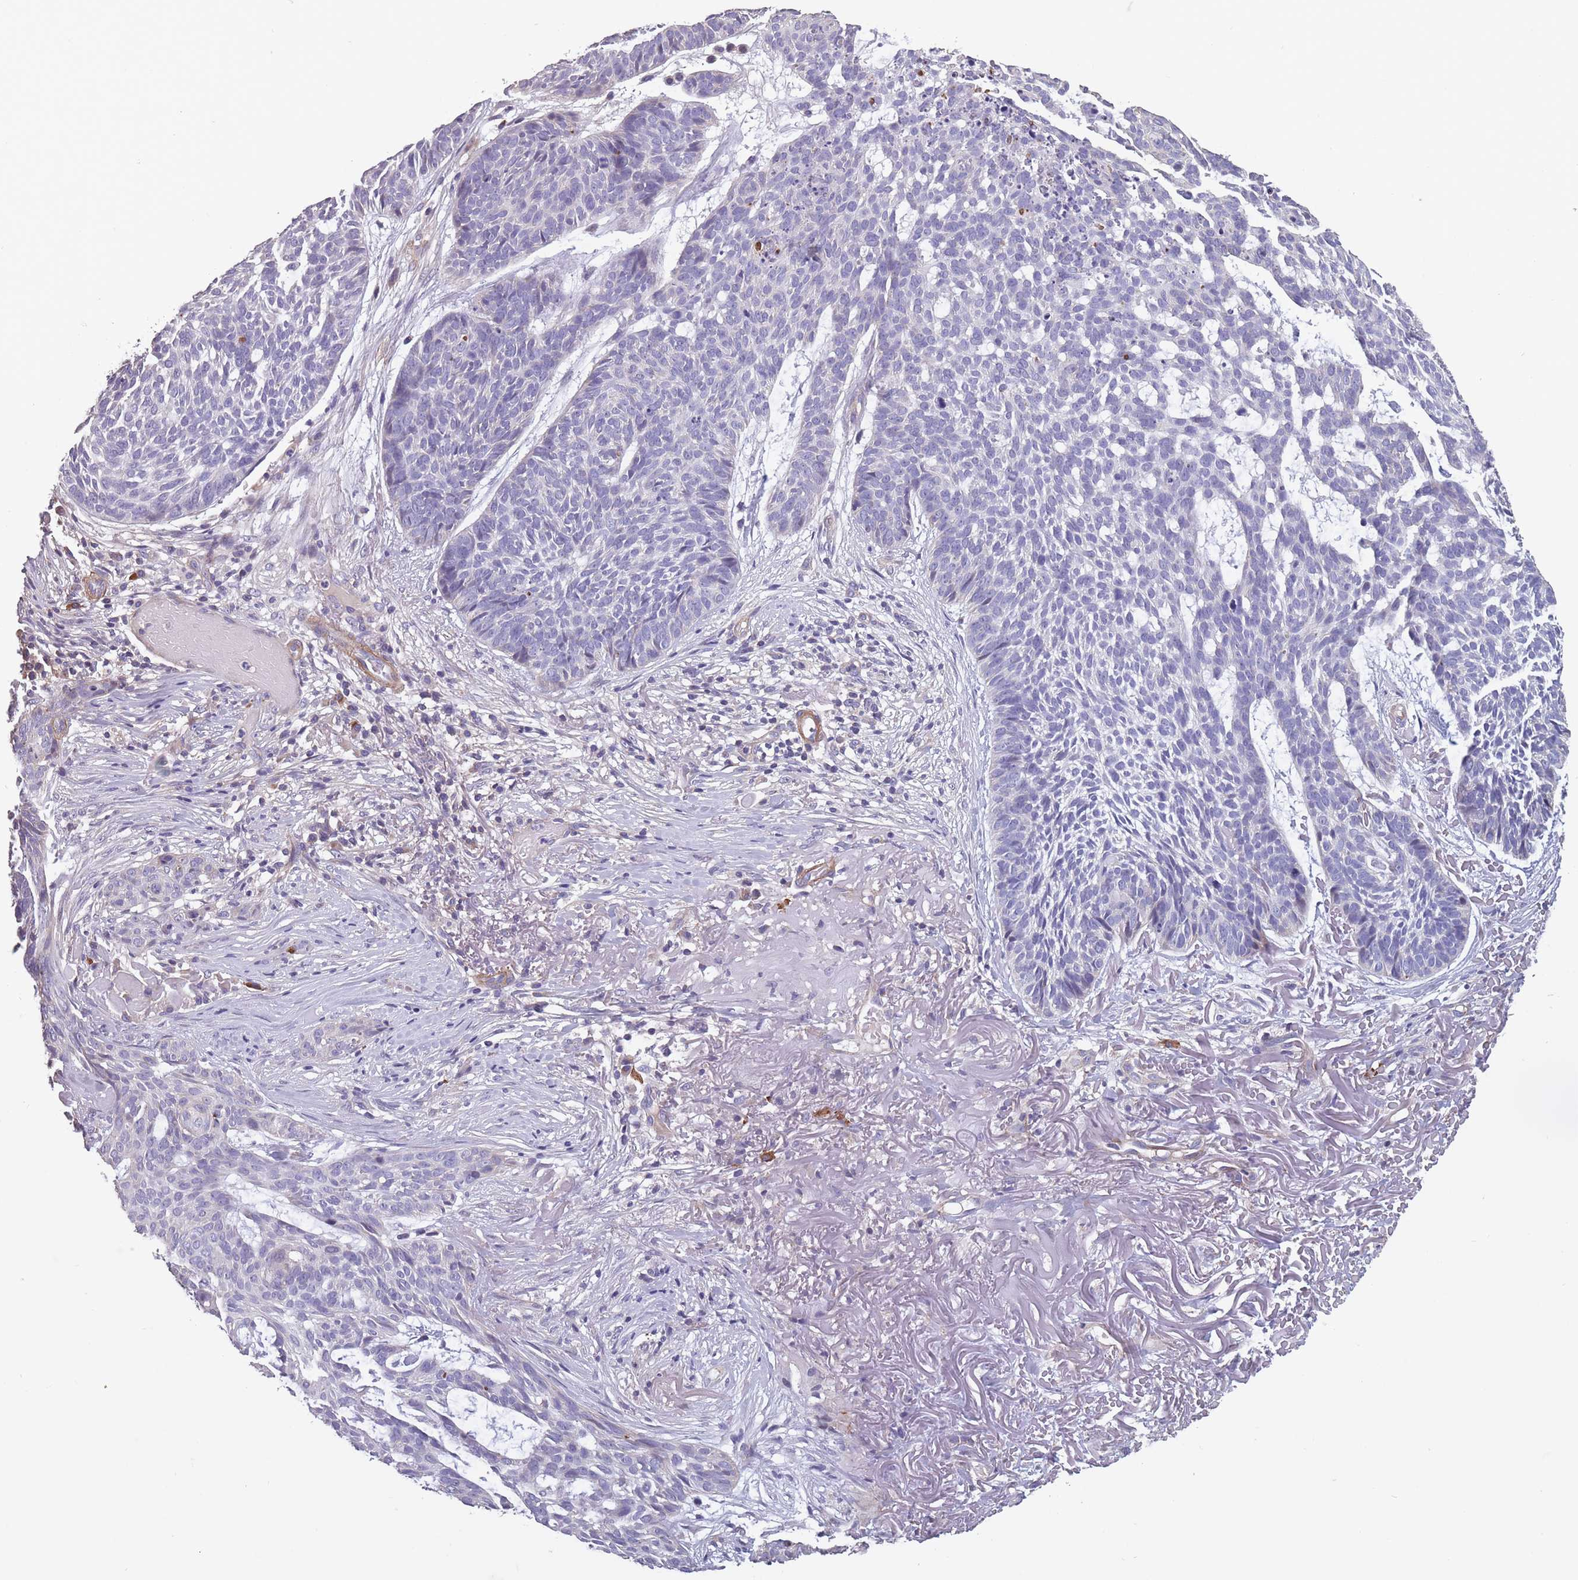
{"staining": {"intensity": "negative", "quantity": "none", "location": "none"}, "tissue": "skin cancer", "cell_type": "Tumor cells", "image_type": "cancer", "snomed": [{"axis": "morphology", "description": "Basal cell carcinoma"}, {"axis": "topography", "description": "Skin"}], "caption": "Tumor cells show no significant protein positivity in skin cancer (basal cell carcinoma).", "gene": "TOMM40L", "patient": {"sex": "female", "age": 89}}